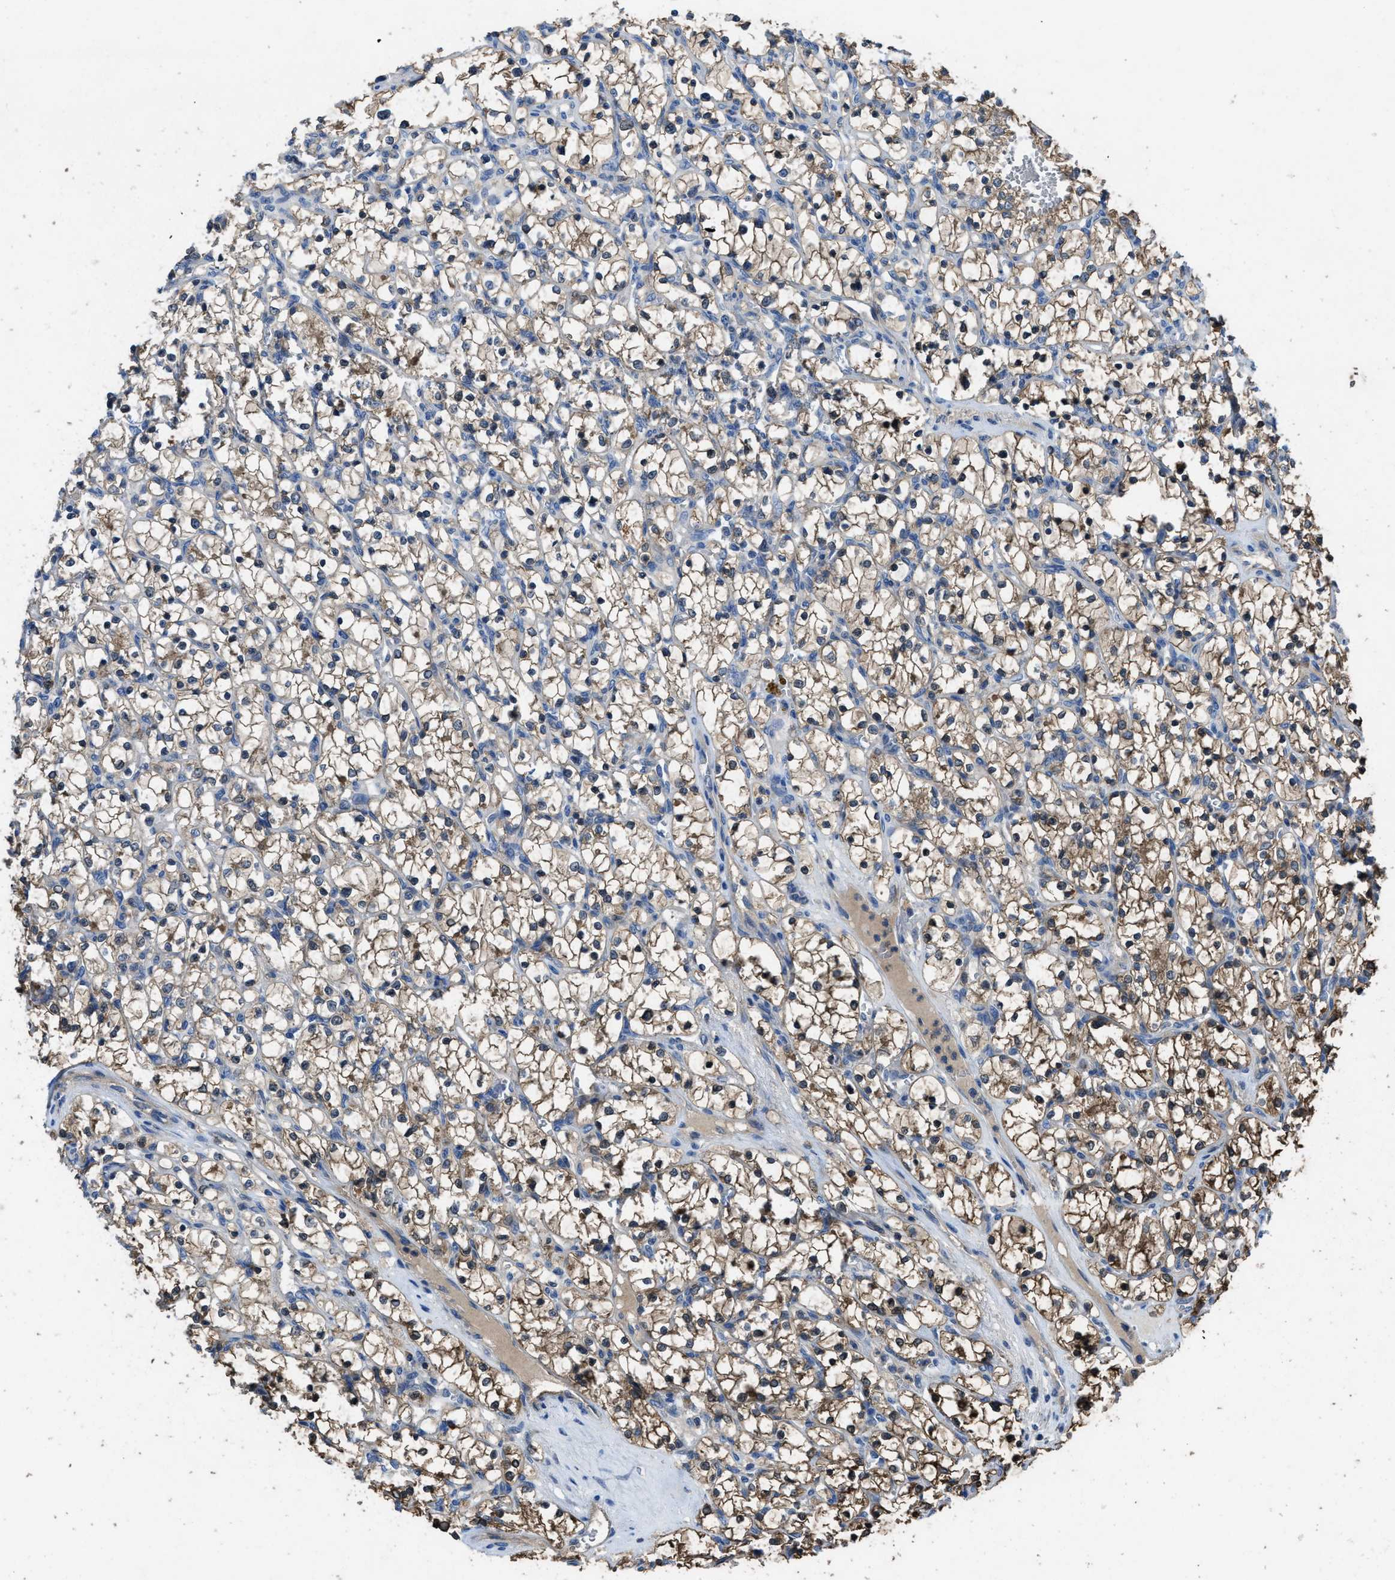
{"staining": {"intensity": "moderate", "quantity": ">75%", "location": "cytoplasmic/membranous"}, "tissue": "renal cancer", "cell_type": "Tumor cells", "image_type": "cancer", "snomed": [{"axis": "morphology", "description": "Adenocarcinoma, NOS"}, {"axis": "topography", "description": "Kidney"}], "caption": "Protein staining of renal cancer (adenocarcinoma) tissue displays moderate cytoplasmic/membranous staining in approximately >75% of tumor cells. (brown staining indicates protein expression, while blue staining denotes nuclei).", "gene": "MAP3K20", "patient": {"sex": "female", "age": 69}}